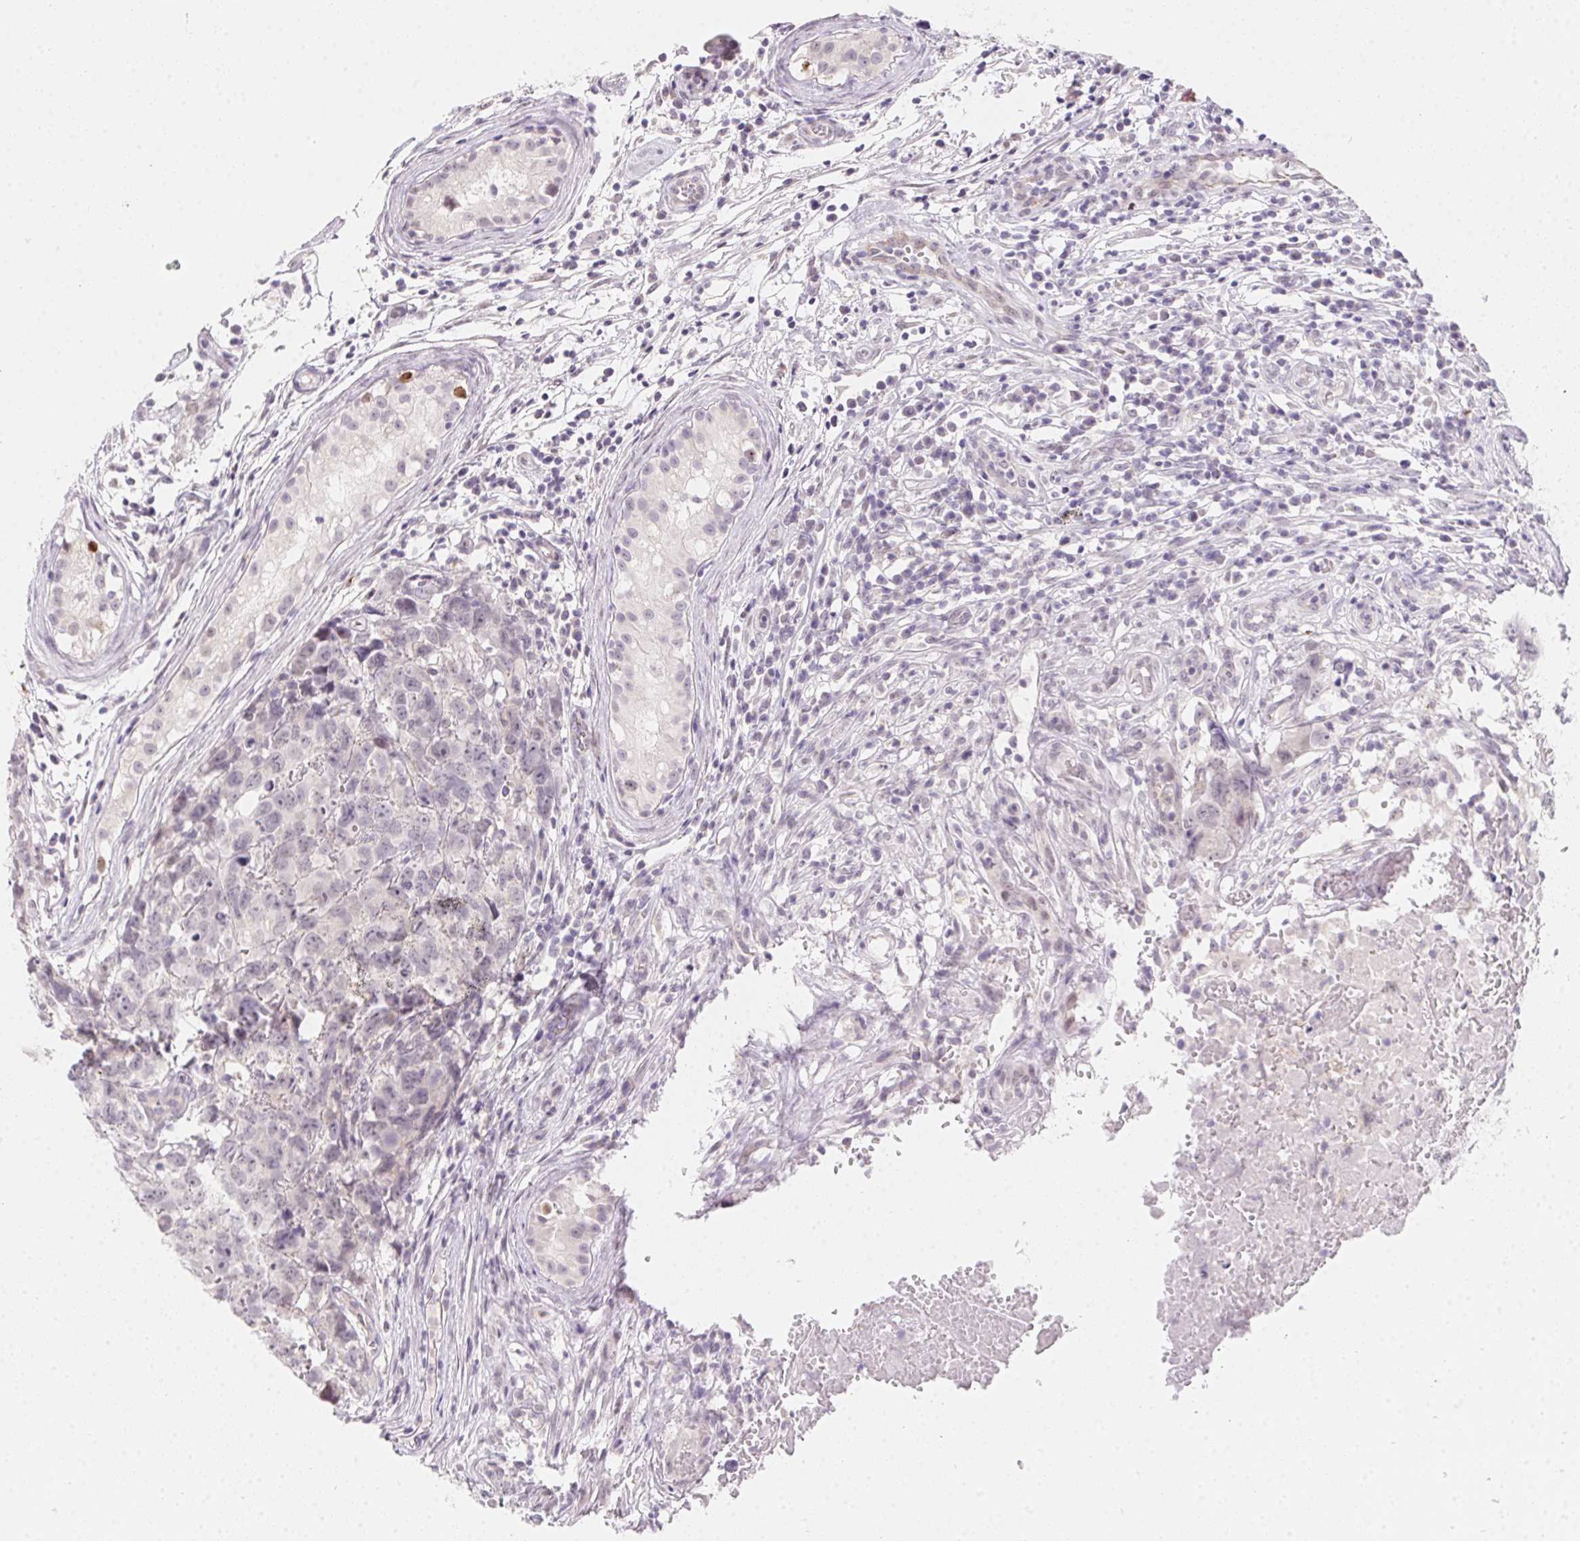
{"staining": {"intensity": "weak", "quantity": "<25%", "location": "nuclear"}, "tissue": "testis cancer", "cell_type": "Tumor cells", "image_type": "cancer", "snomed": [{"axis": "morphology", "description": "Carcinoma, Embryonal, NOS"}, {"axis": "topography", "description": "Testis"}], "caption": "The IHC histopathology image has no significant staining in tumor cells of embryonal carcinoma (testis) tissue.", "gene": "MORC1", "patient": {"sex": "male", "age": 22}}